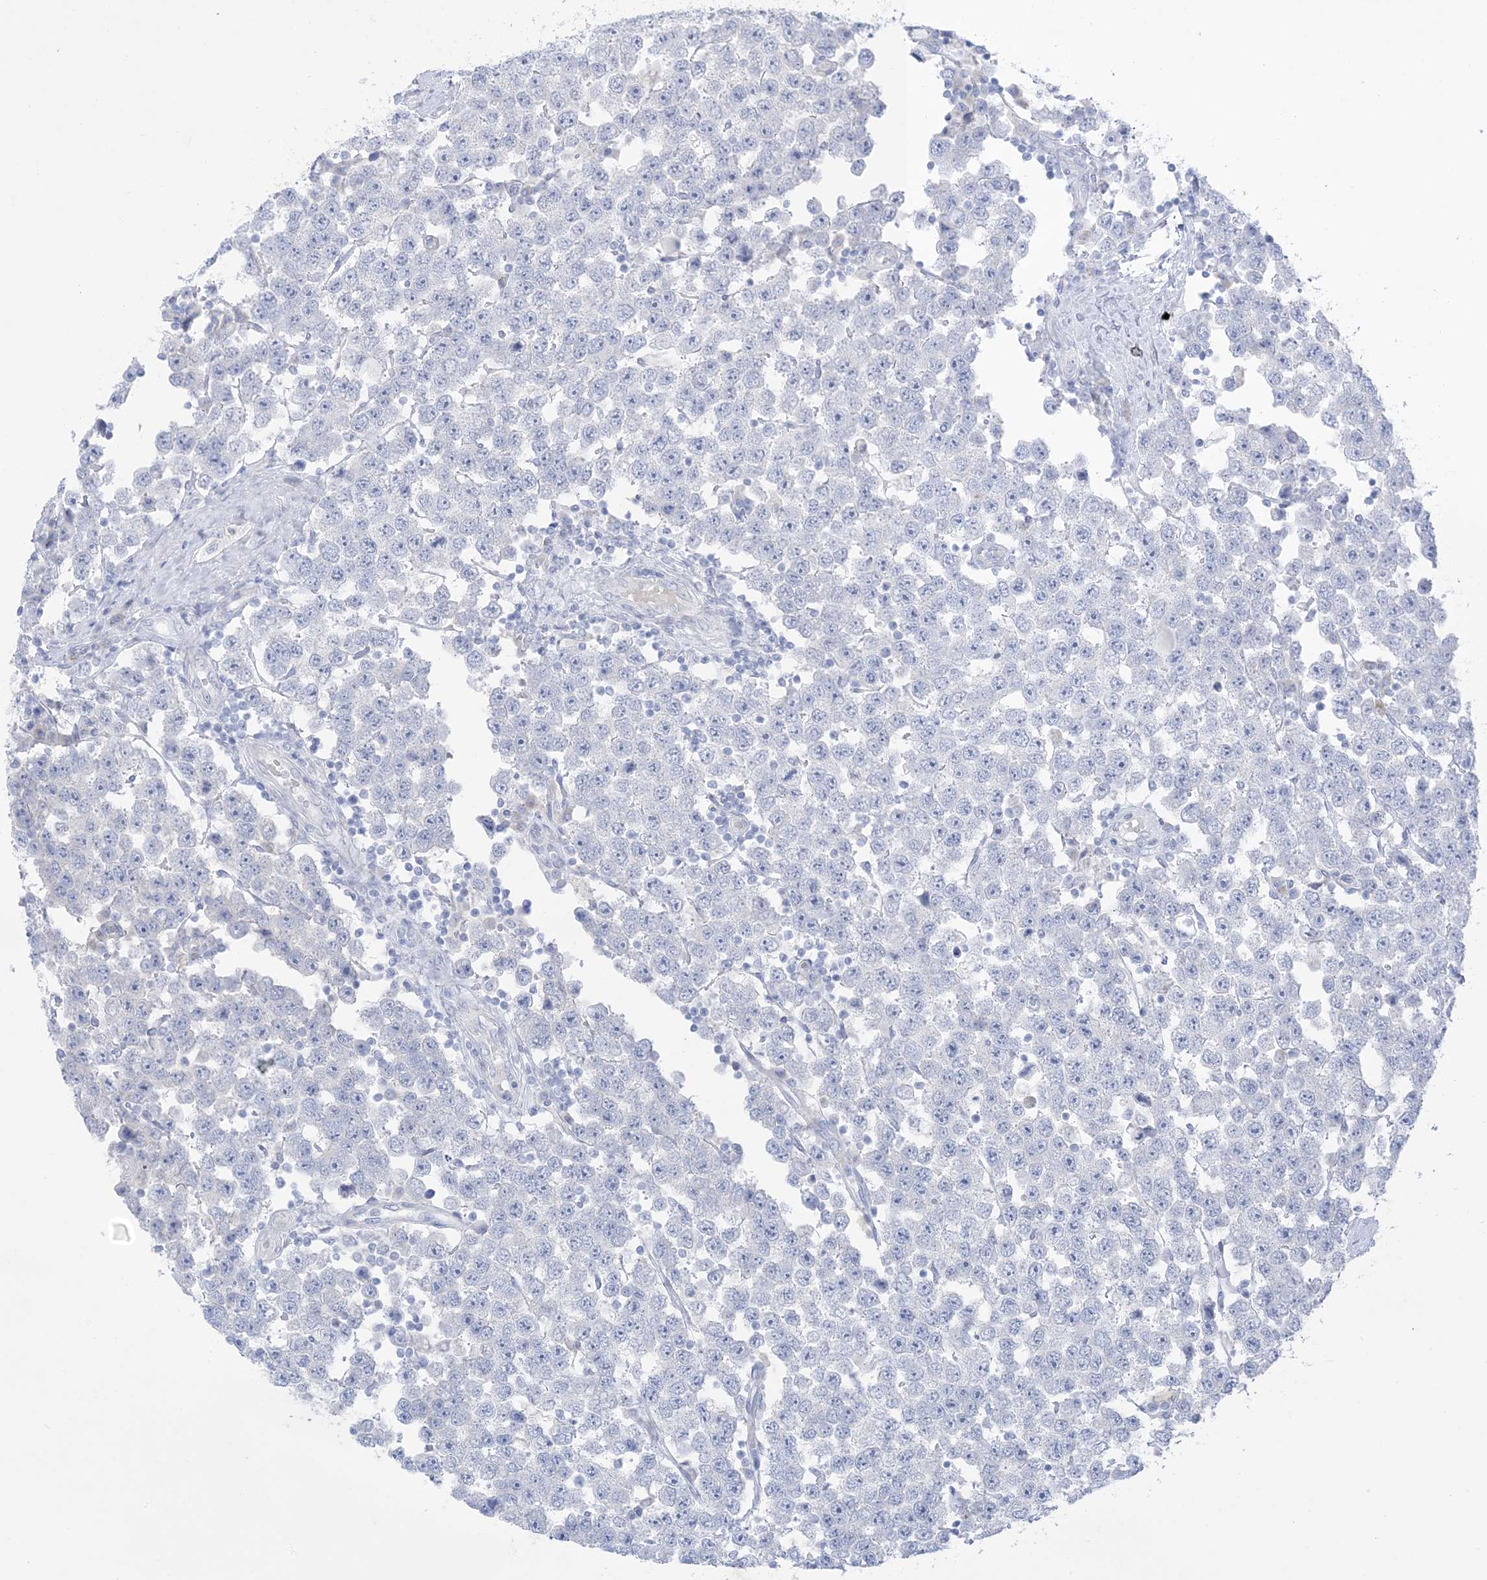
{"staining": {"intensity": "negative", "quantity": "none", "location": "none"}, "tissue": "testis cancer", "cell_type": "Tumor cells", "image_type": "cancer", "snomed": [{"axis": "morphology", "description": "Seminoma, NOS"}, {"axis": "topography", "description": "Testis"}], "caption": "Testis cancer (seminoma) was stained to show a protein in brown. There is no significant staining in tumor cells.", "gene": "XIRP2", "patient": {"sex": "male", "age": 28}}